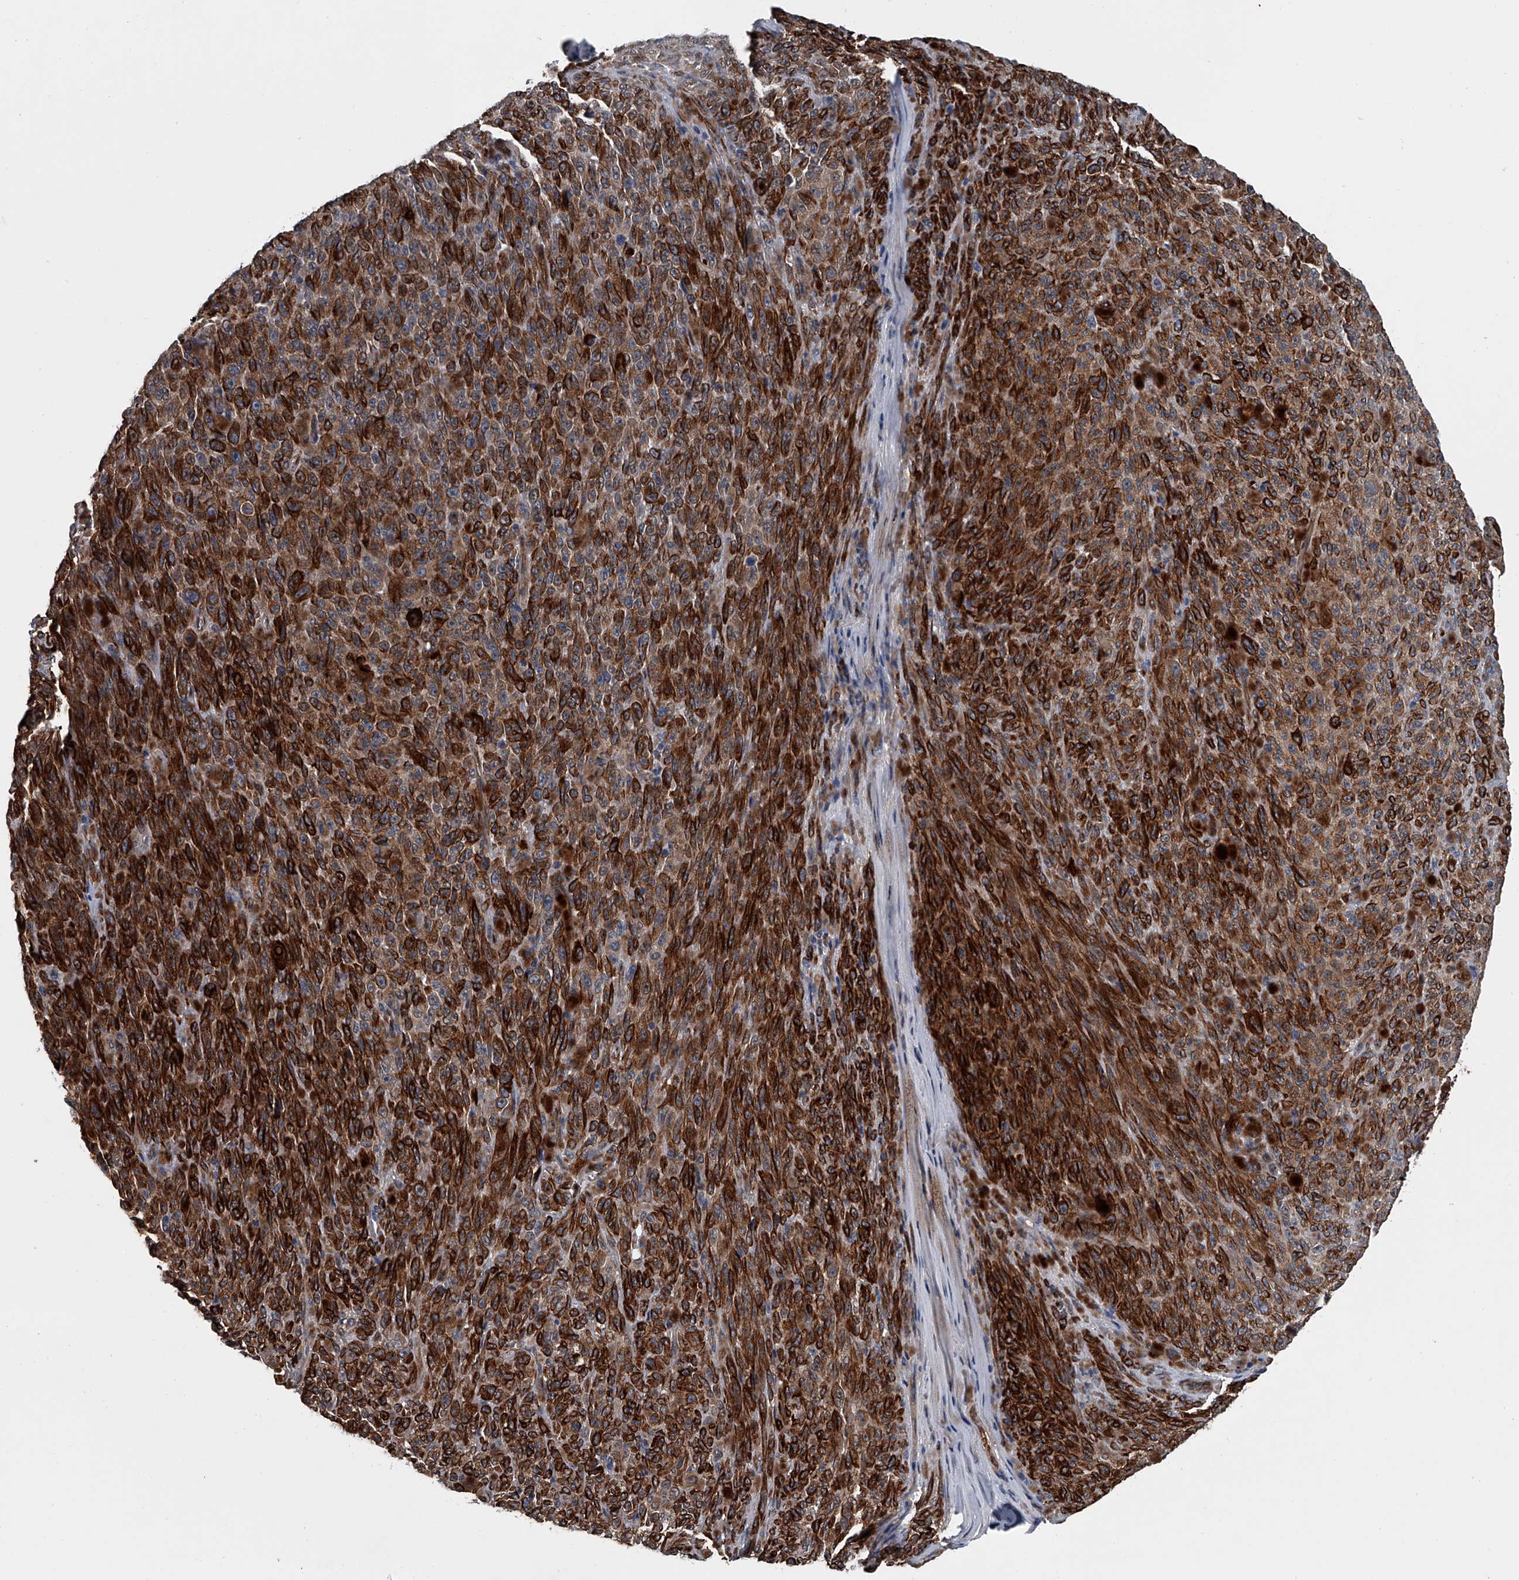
{"staining": {"intensity": "strong", "quantity": ">75%", "location": "cytoplasmic/membranous"}, "tissue": "melanoma", "cell_type": "Tumor cells", "image_type": "cancer", "snomed": [{"axis": "morphology", "description": "Malignant melanoma, NOS"}, {"axis": "topography", "description": "Skin"}], "caption": "Human malignant melanoma stained for a protein (brown) displays strong cytoplasmic/membranous positive expression in about >75% of tumor cells.", "gene": "LDLRAD2", "patient": {"sex": "female", "age": 82}}